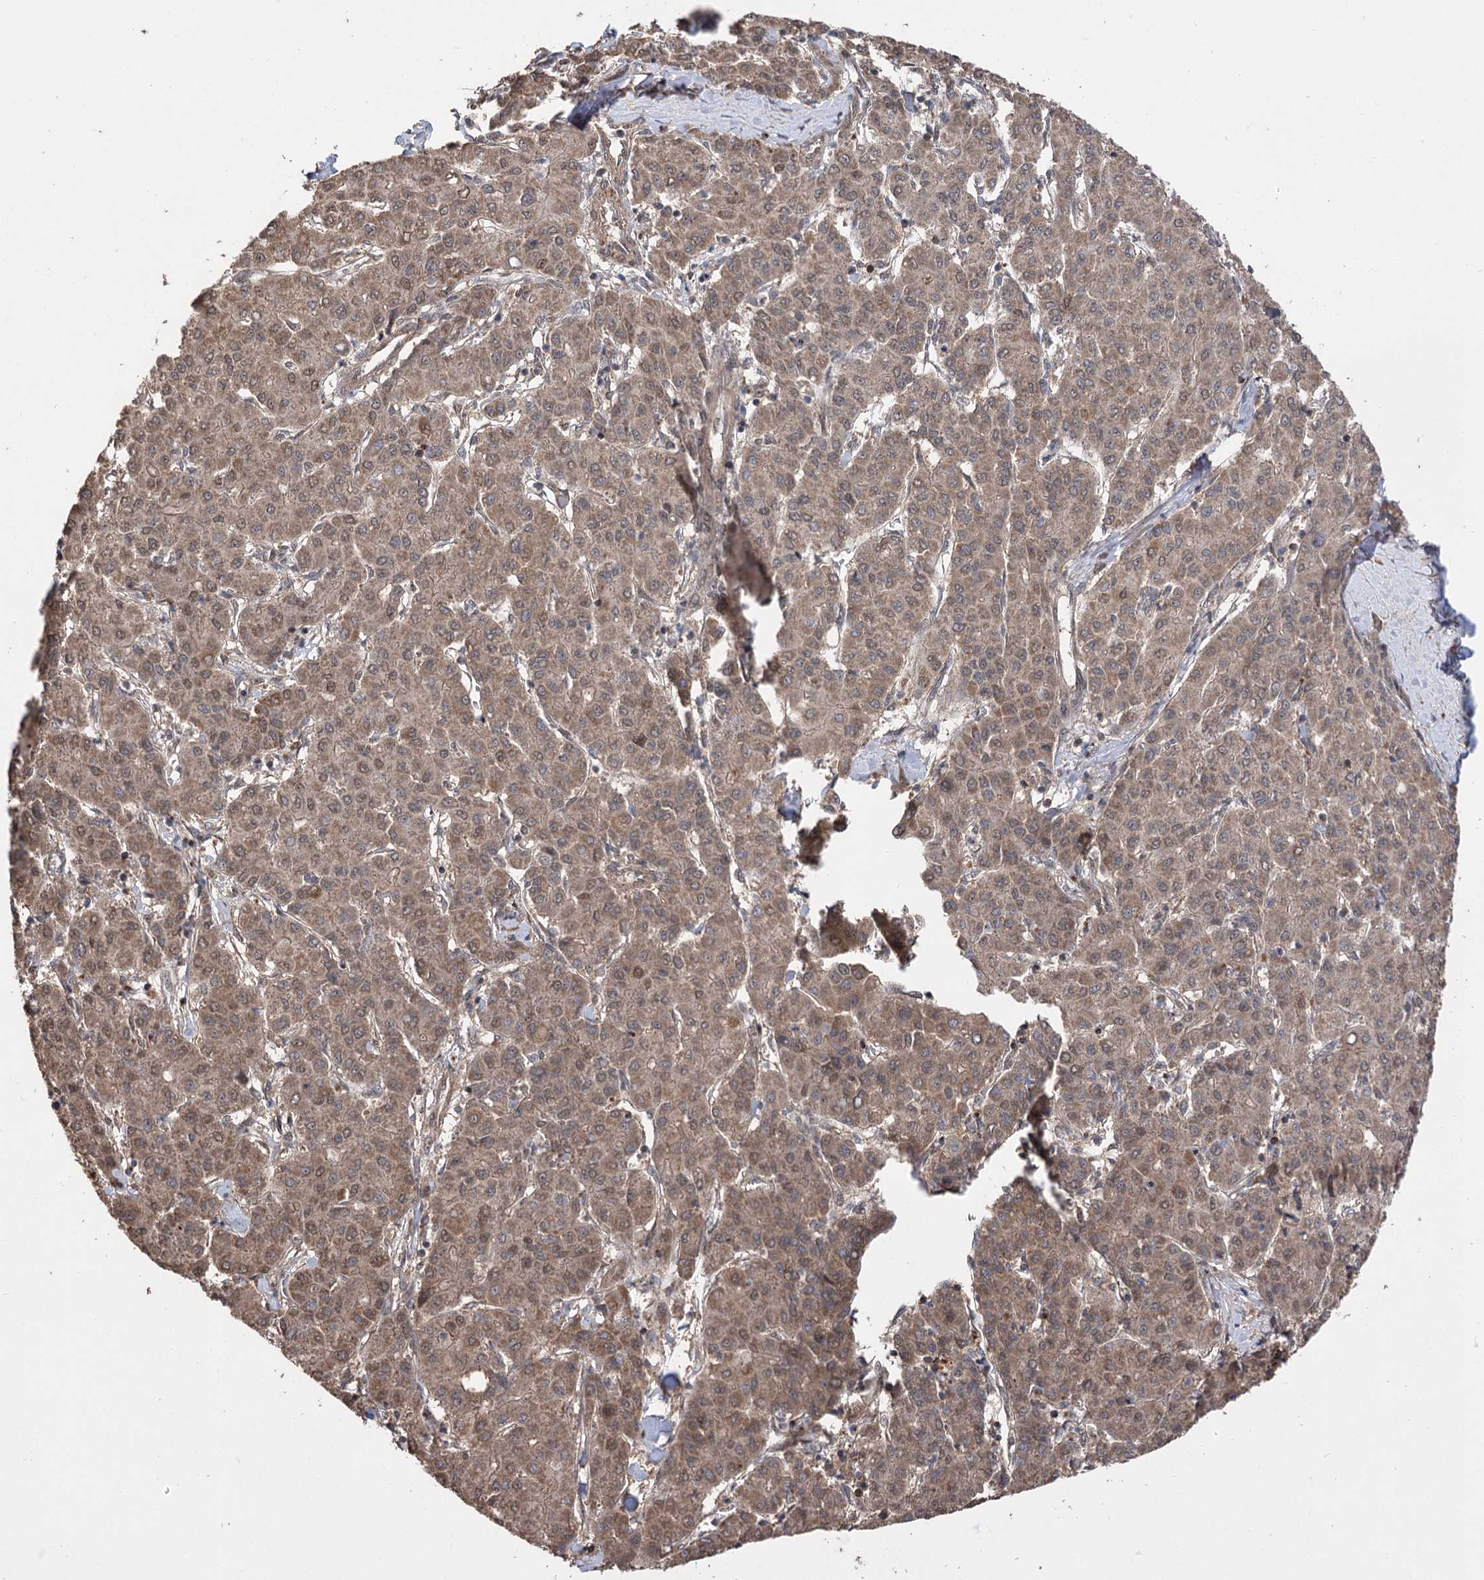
{"staining": {"intensity": "moderate", "quantity": ">75%", "location": "cytoplasmic/membranous,nuclear"}, "tissue": "liver cancer", "cell_type": "Tumor cells", "image_type": "cancer", "snomed": [{"axis": "morphology", "description": "Carcinoma, Hepatocellular, NOS"}, {"axis": "topography", "description": "Liver"}], "caption": "Hepatocellular carcinoma (liver) stained for a protein (brown) displays moderate cytoplasmic/membranous and nuclear positive positivity in about >75% of tumor cells.", "gene": "TENM2", "patient": {"sex": "male", "age": 65}}